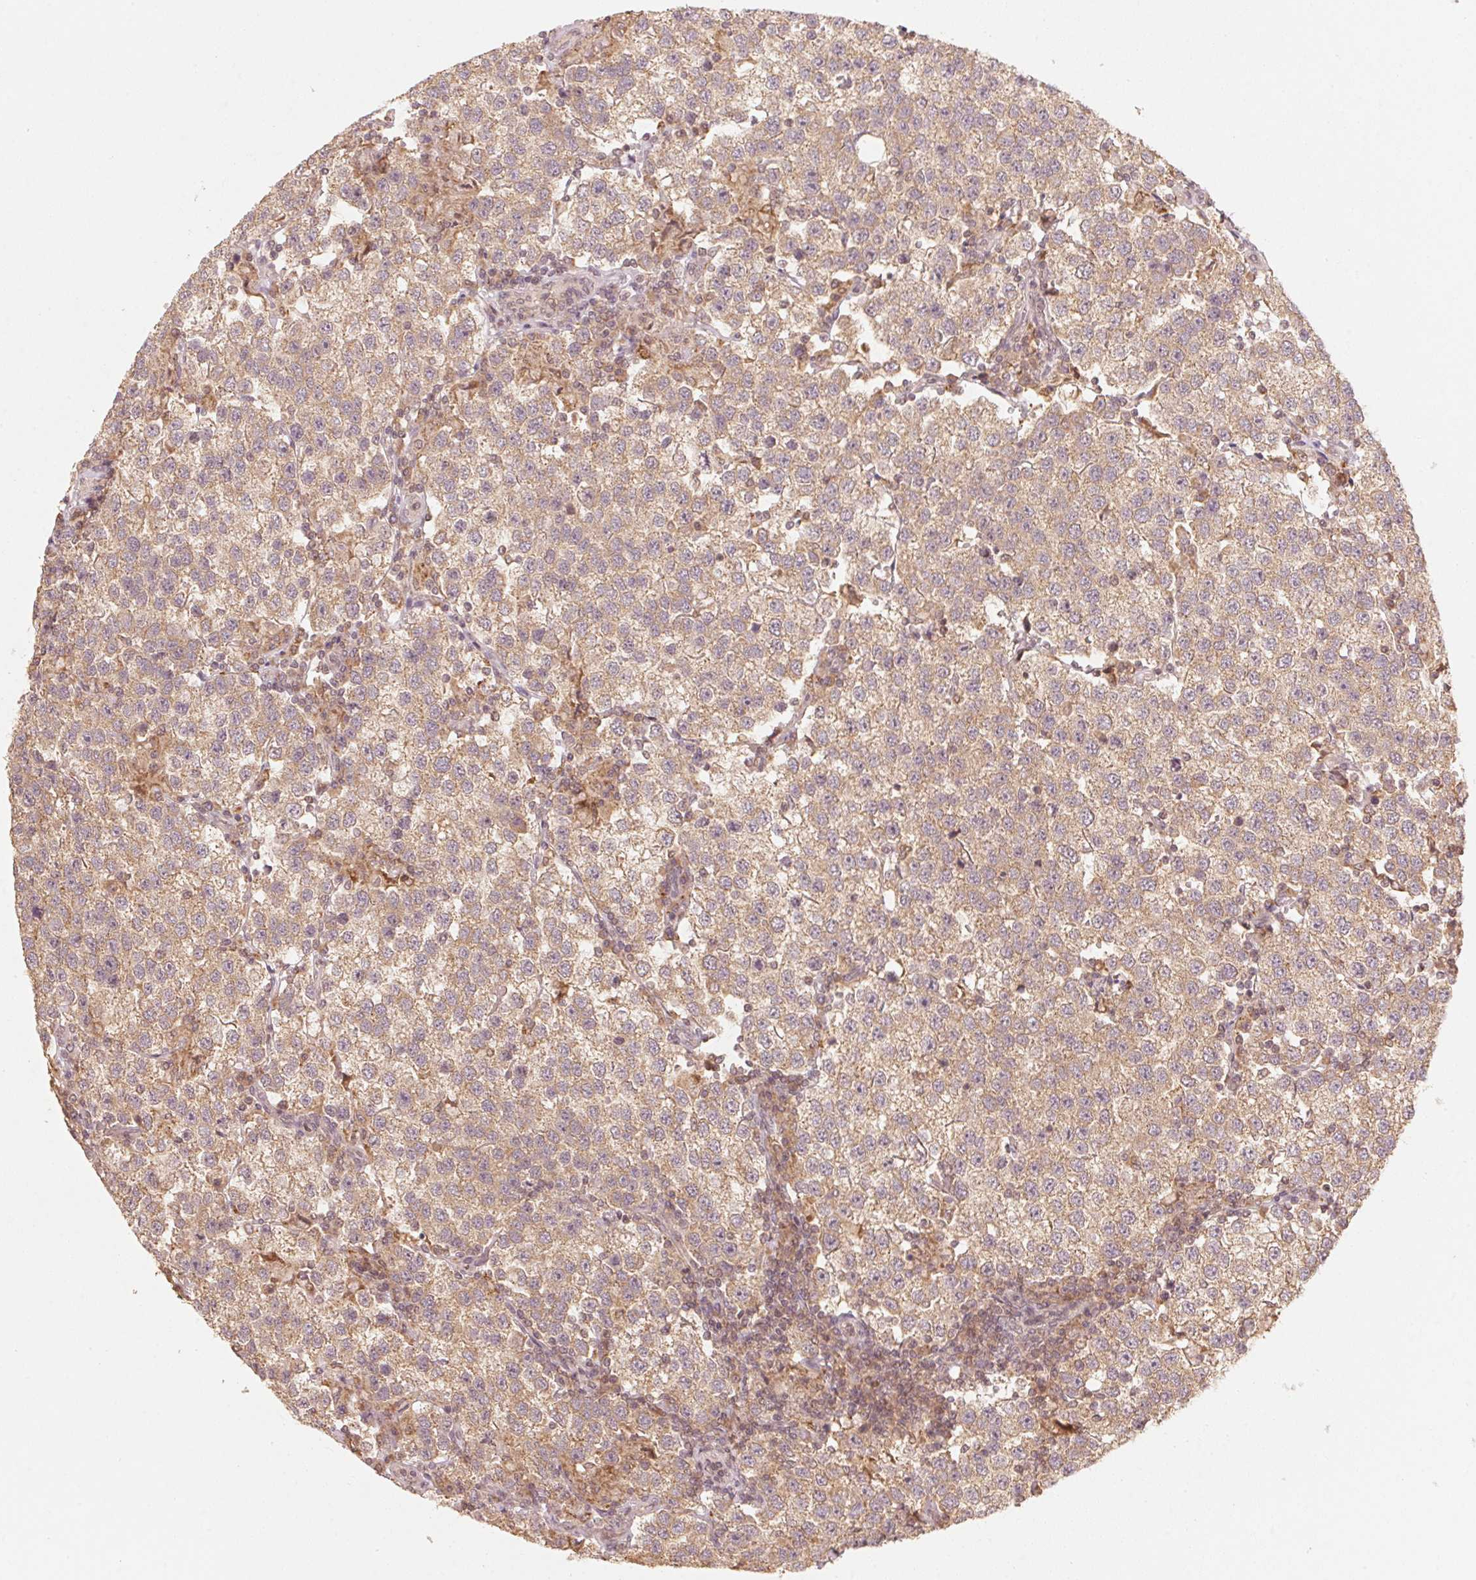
{"staining": {"intensity": "weak", "quantity": ">75%", "location": "cytoplasmic/membranous"}, "tissue": "testis cancer", "cell_type": "Tumor cells", "image_type": "cancer", "snomed": [{"axis": "morphology", "description": "Seminoma, NOS"}, {"axis": "topography", "description": "Testis"}], "caption": "This is a histology image of immunohistochemistry staining of seminoma (testis), which shows weak positivity in the cytoplasmic/membranous of tumor cells.", "gene": "C2orf73", "patient": {"sex": "male", "age": 37}}